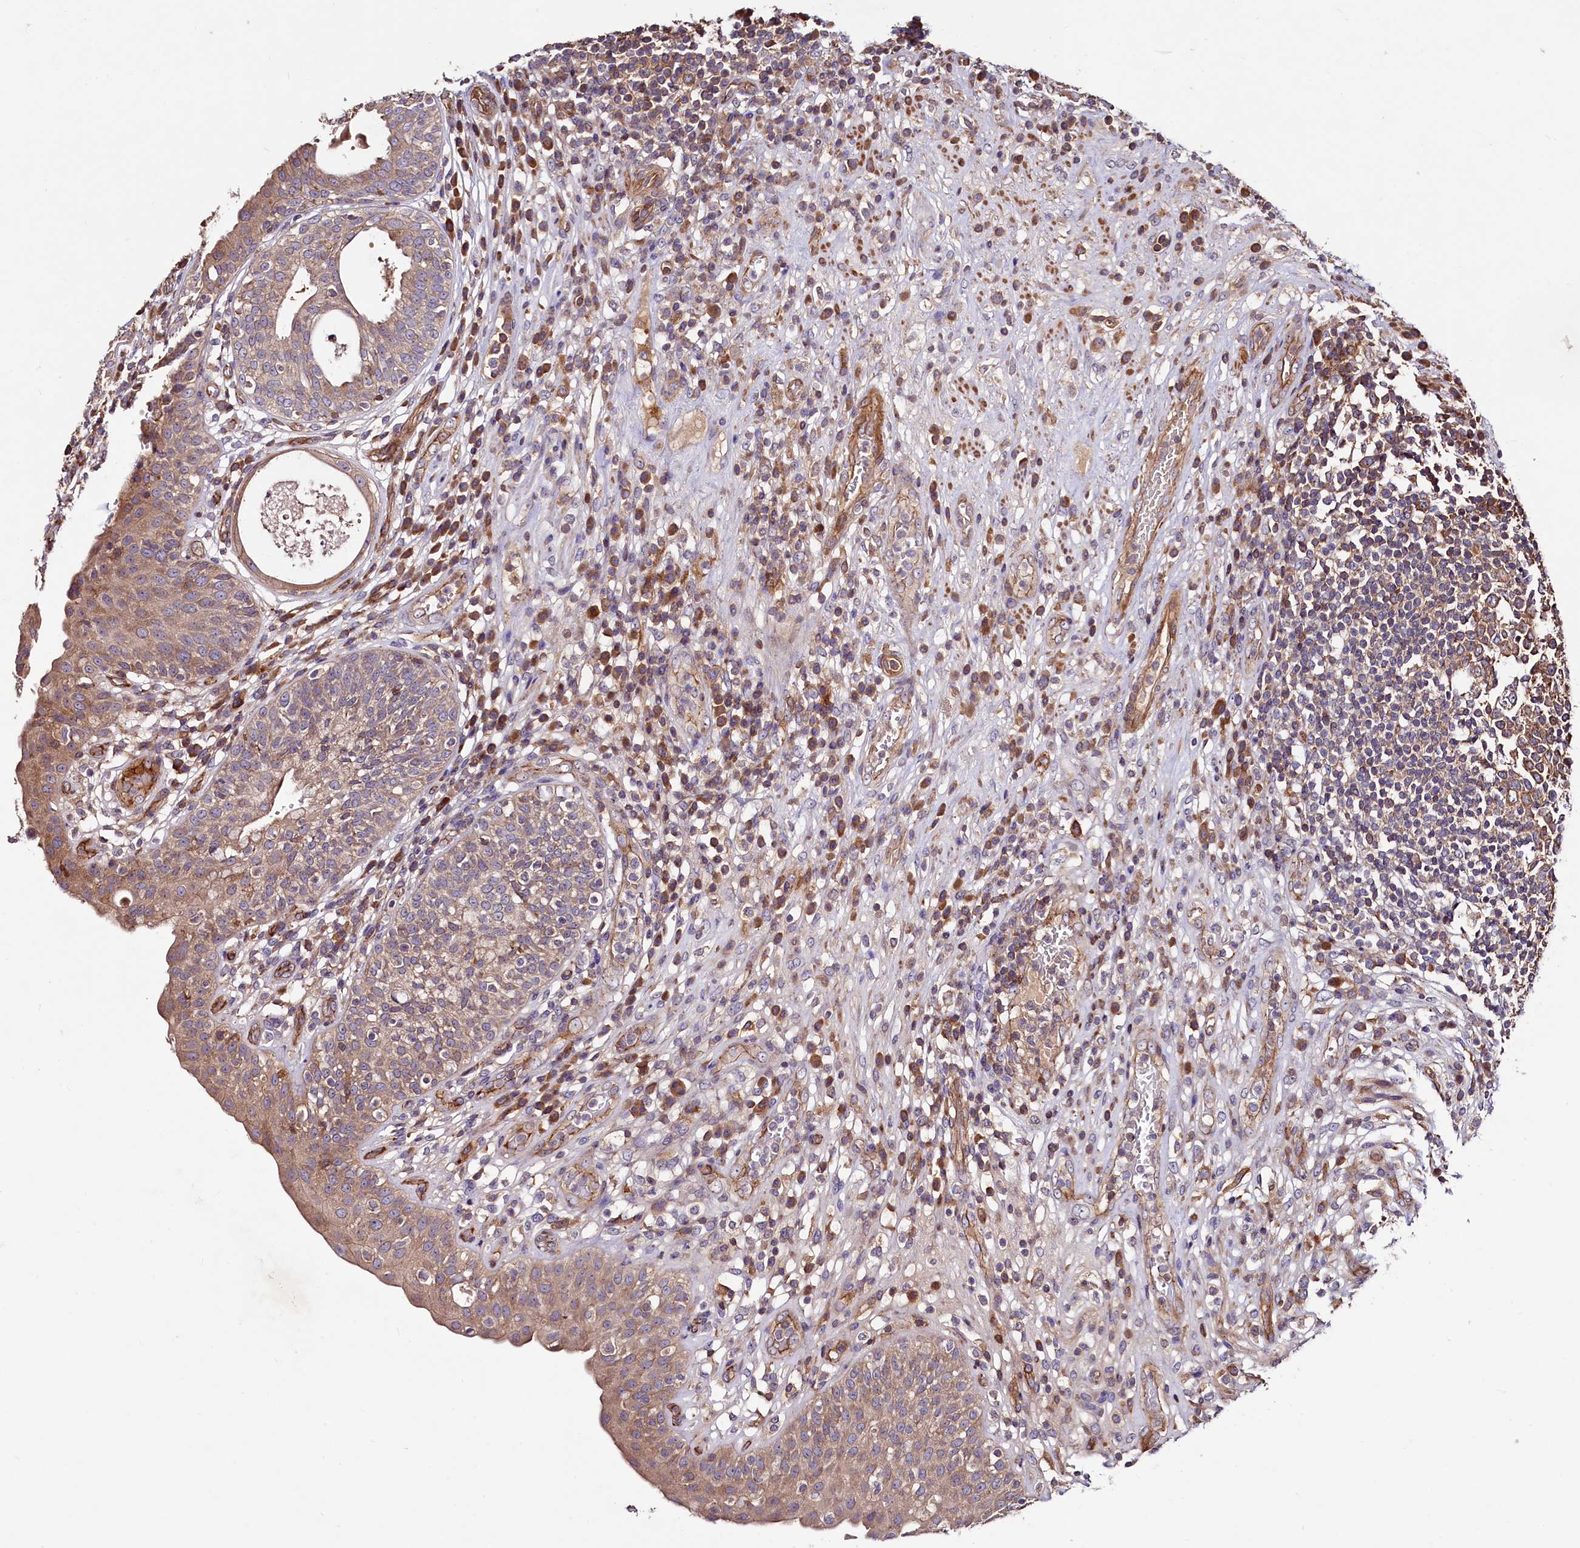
{"staining": {"intensity": "moderate", "quantity": "25%-75%", "location": "cytoplasmic/membranous"}, "tissue": "urinary bladder", "cell_type": "Urothelial cells", "image_type": "normal", "snomed": [{"axis": "morphology", "description": "Normal tissue, NOS"}, {"axis": "topography", "description": "Urinary bladder"}], "caption": "Brown immunohistochemical staining in normal urinary bladder shows moderate cytoplasmic/membranous expression in approximately 25%-75% of urothelial cells. The protein of interest is shown in brown color, while the nuclei are stained blue.", "gene": "KLHDC4", "patient": {"sex": "female", "age": 62}}